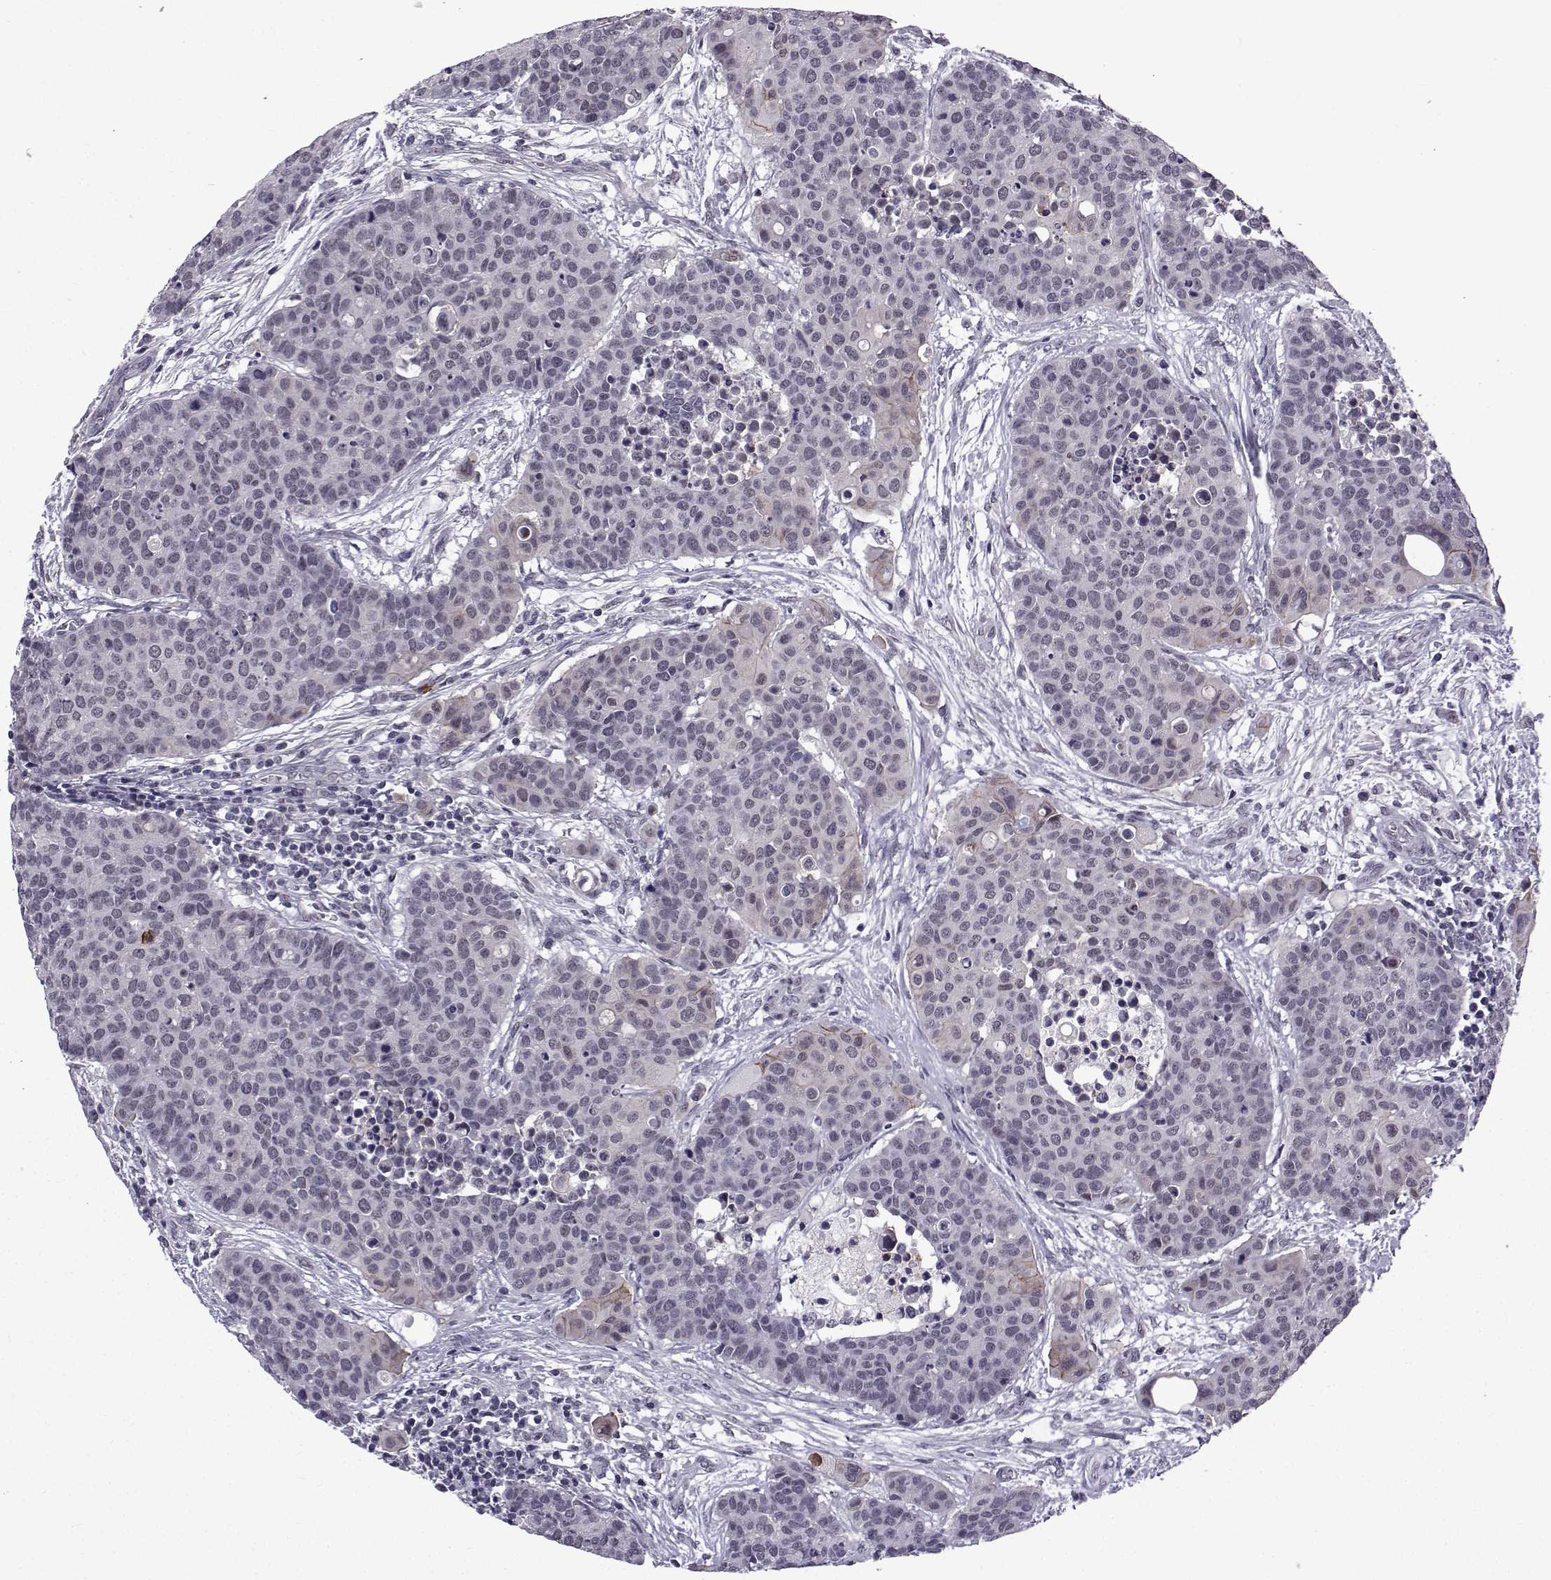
{"staining": {"intensity": "weak", "quantity": "<25%", "location": "cytoplasmic/membranous"}, "tissue": "carcinoid", "cell_type": "Tumor cells", "image_type": "cancer", "snomed": [{"axis": "morphology", "description": "Carcinoid, malignant, NOS"}, {"axis": "topography", "description": "Colon"}], "caption": "A high-resolution histopathology image shows IHC staining of carcinoid, which shows no significant staining in tumor cells.", "gene": "RBM24", "patient": {"sex": "male", "age": 81}}